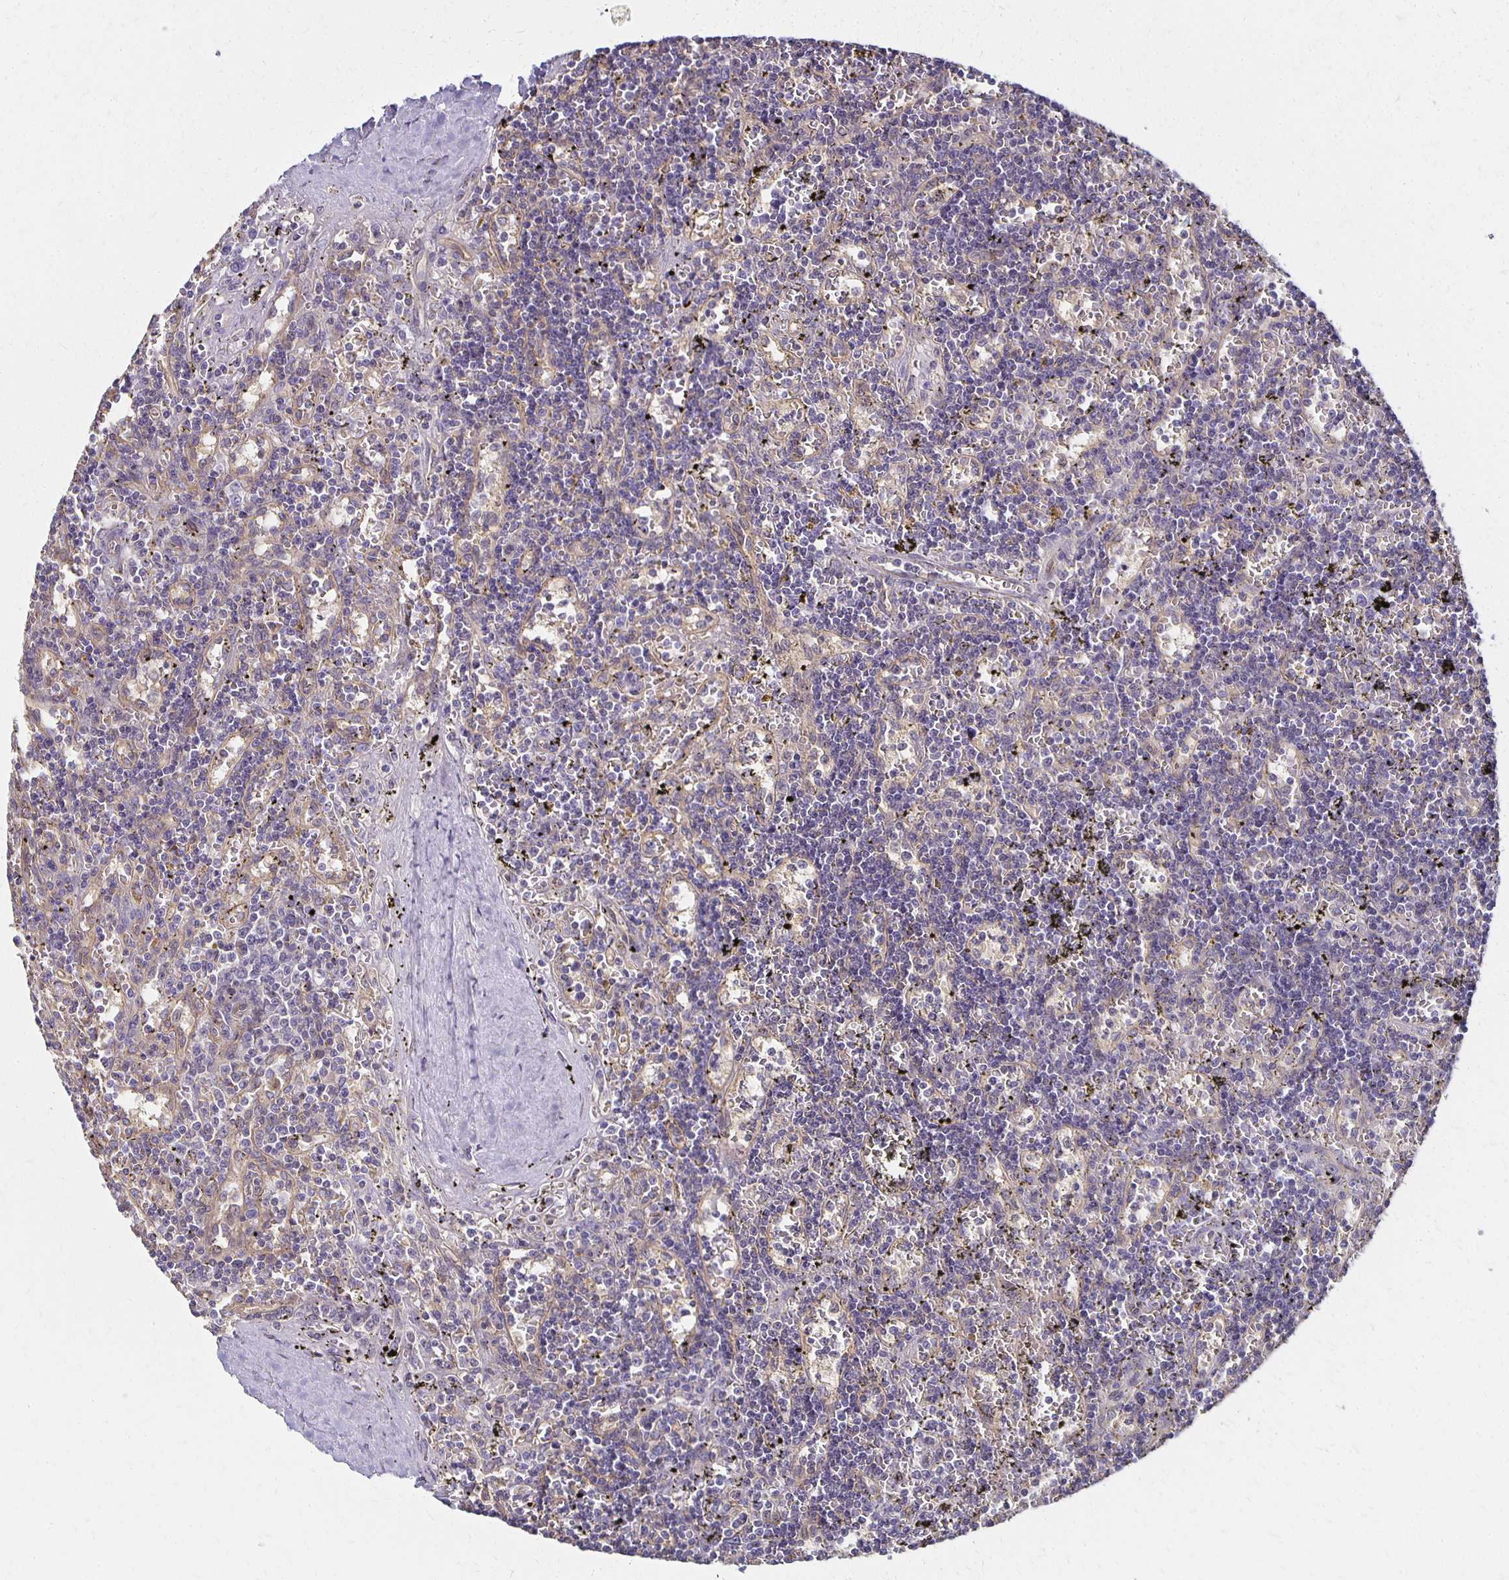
{"staining": {"intensity": "negative", "quantity": "none", "location": "none"}, "tissue": "lymphoma", "cell_type": "Tumor cells", "image_type": "cancer", "snomed": [{"axis": "morphology", "description": "Malignant lymphoma, non-Hodgkin's type, Low grade"}, {"axis": "topography", "description": "Spleen"}], "caption": "Protein analysis of lymphoma demonstrates no significant expression in tumor cells.", "gene": "GPX4", "patient": {"sex": "male", "age": 60}}